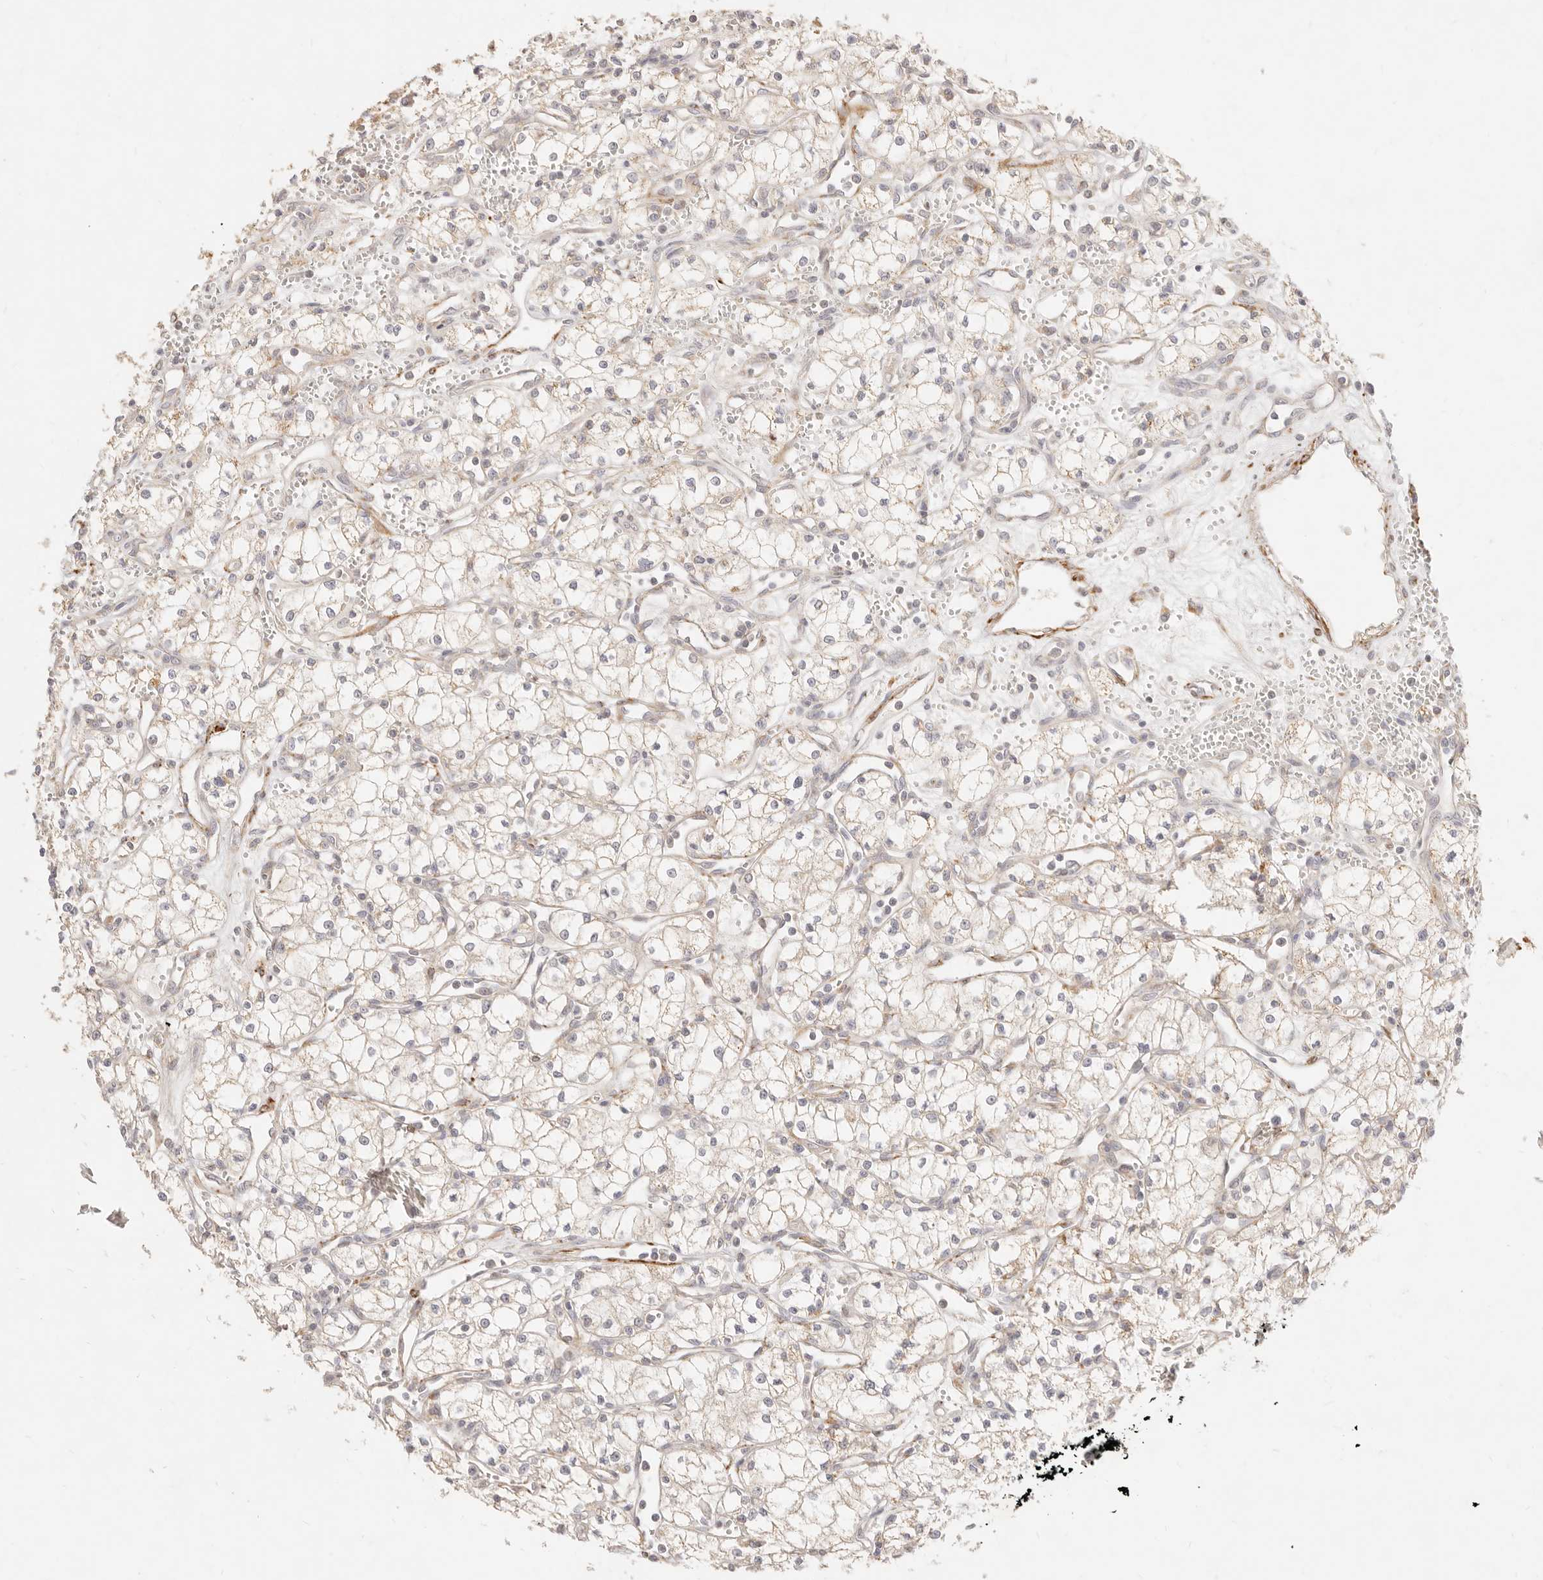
{"staining": {"intensity": "weak", "quantity": "<25%", "location": "cytoplasmic/membranous"}, "tissue": "renal cancer", "cell_type": "Tumor cells", "image_type": "cancer", "snomed": [{"axis": "morphology", "description": "Adenocarcinoma, NOS"}, {"axis": "topography", "description": "Kidney"}], "caption": "A high-resolution histopathology image shows immunohistochemistry (IHC) staining of renal adenocarcinoma, which exhibits no significant positivity in tumor cells.", "gene": "RUBCNL", "patient": {"sex": "male", "age": 59}}